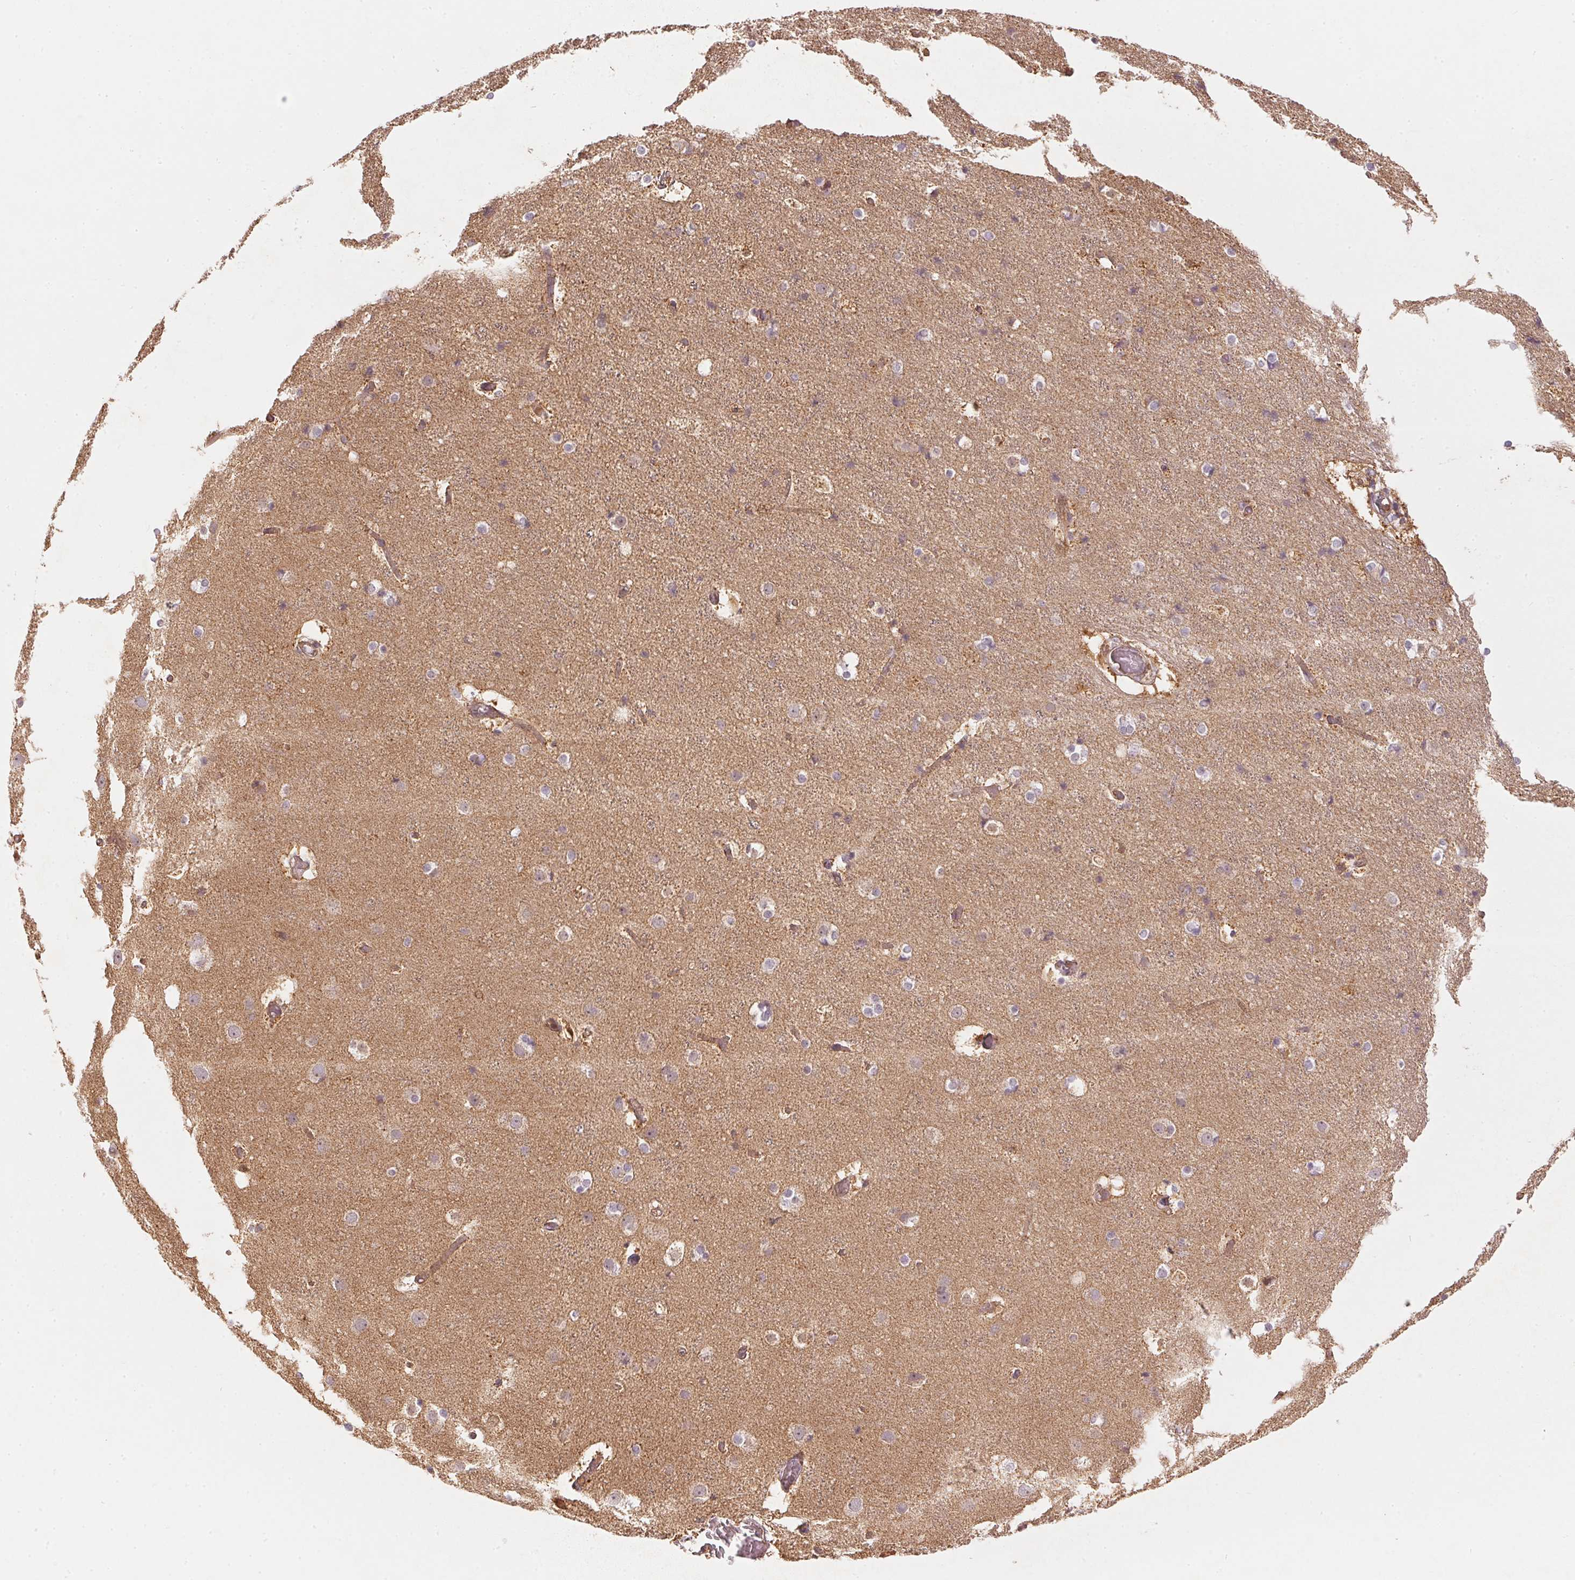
{"staining": {"intensity": "weak", "quantity": "25%-75%", "location": "cytoplasmic/membranous"}, "tissue": "cerebral cortex", "cell_type": "Endothelial cells", "image_type": "normal", "snomed": [{"axis": "morphology", "description": "Normal tissue, NOS"}, {"axis": "topography", "description": "Cerebral cortex"}], "caption": "Weak cytoplasmic/membranous protein staining is present in approximately 25%-75% of endothelial cells in cerebral cortex.", "gene": "NADK2", "patient": {"sex": "female", "age": 52}}